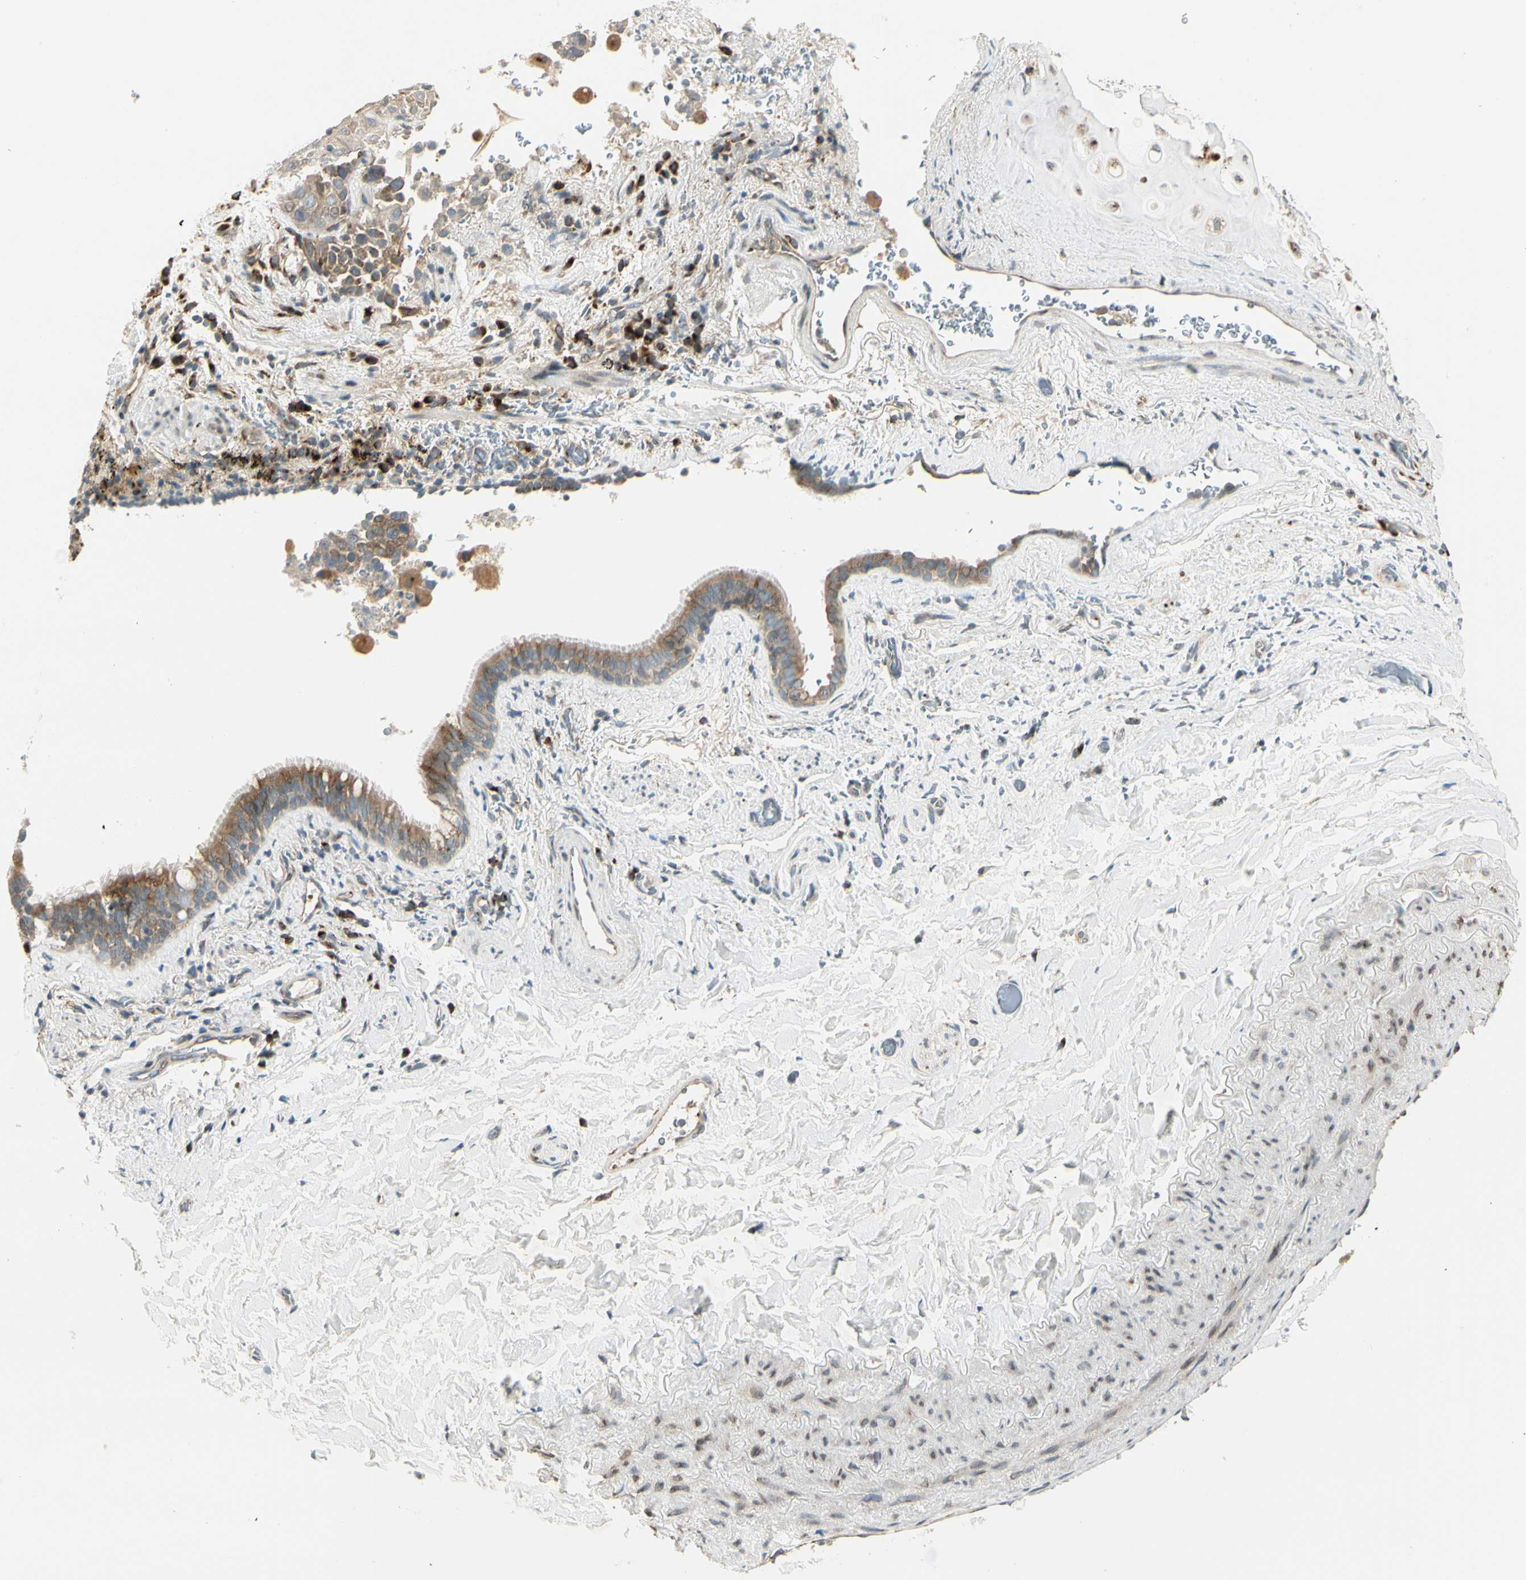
{"staining": {"intensity": "moderate", "quantity": ">75%", "location": "cytoplasmic/membranous"}, "tissue": "lung cancer", "cell_type": "Tumor cells", "image_type": "cancer", "snomed": [{"axis": "morphology", "description": "Squamous cell carcinoma, NOS"}, {"axis": "topography", "description": "Lung"}], "caption": "Brown immunohistochemical staining in lung cancer (squamous cell carcinoma) exhibits moderate cytoplasmic/membranous staining in about >75% of tumor cells.", "gene": "MANSC1", "patient": {"sex": "male", "age": 54}}